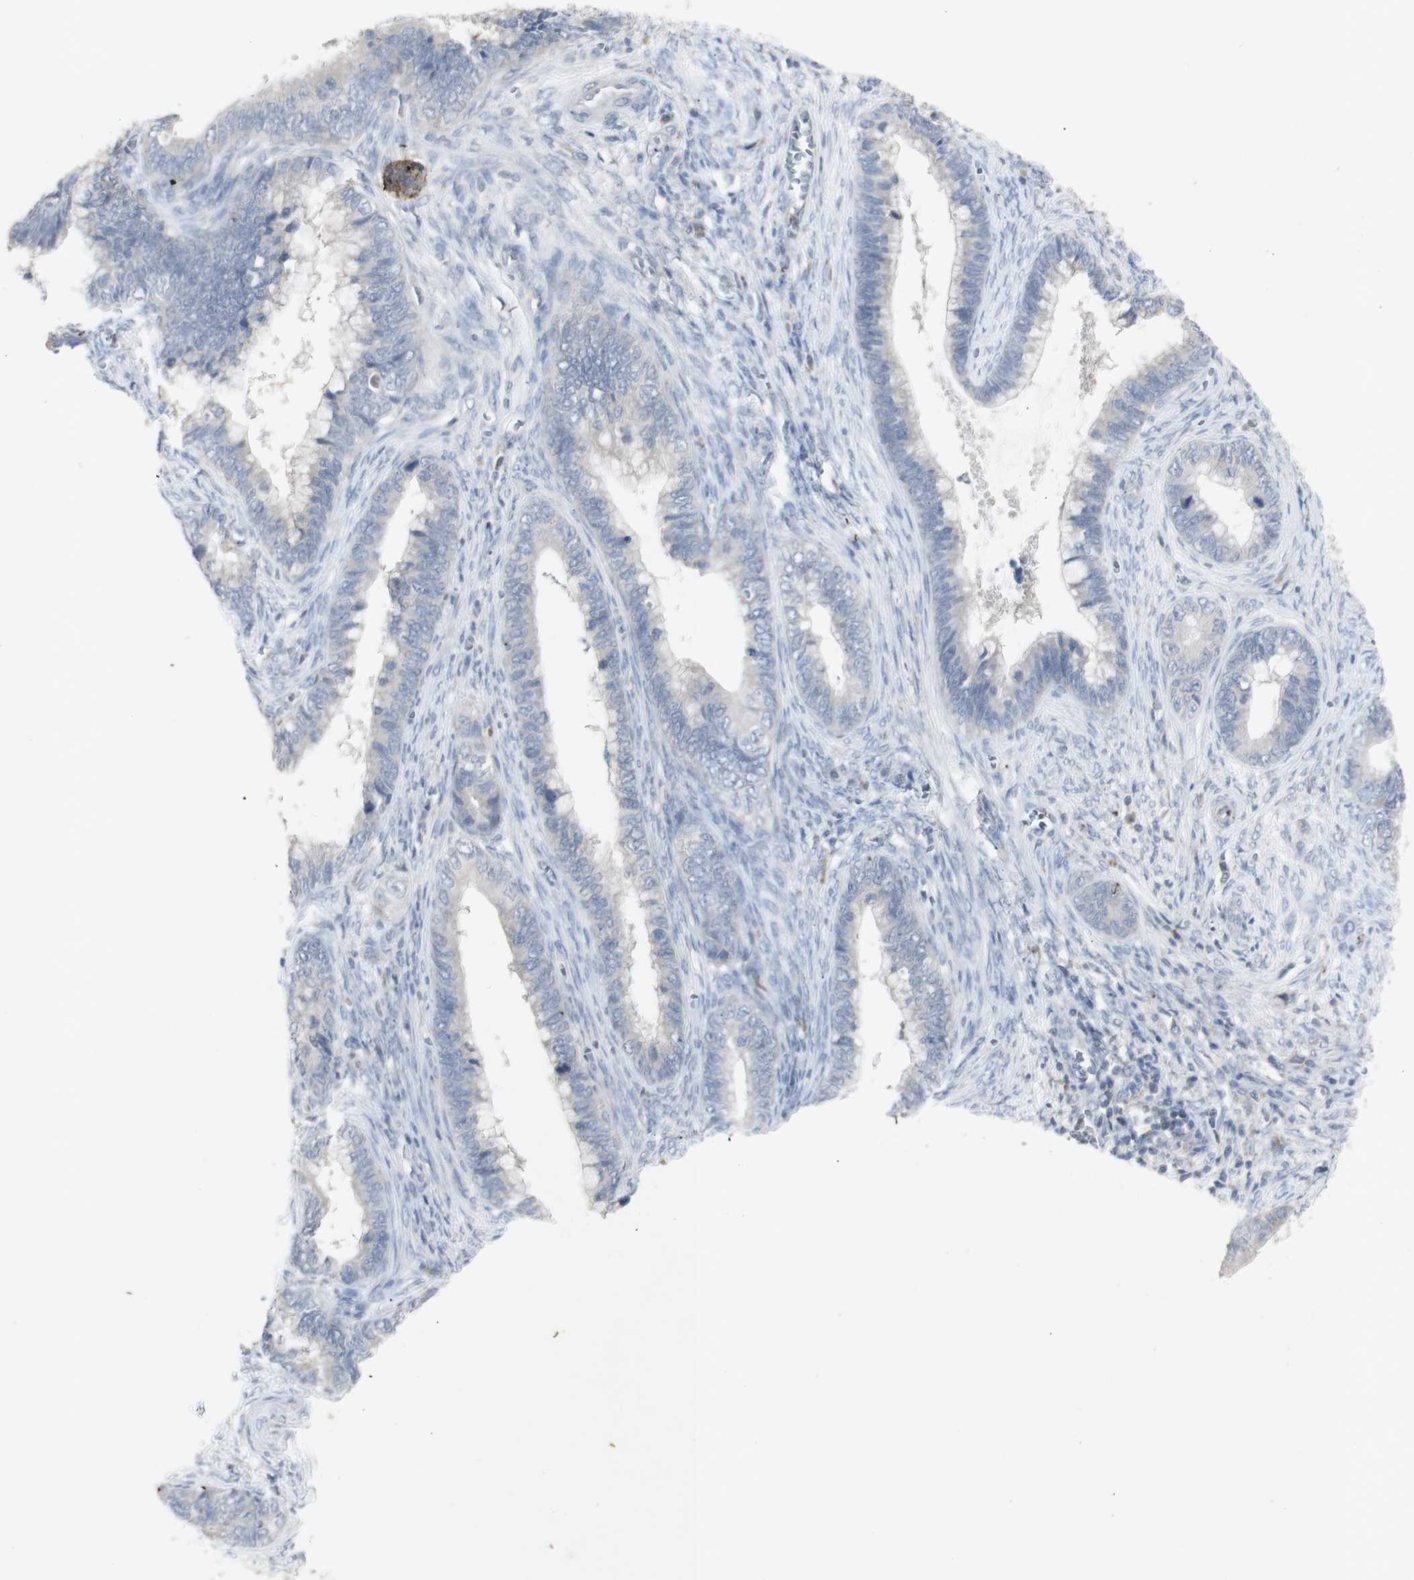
{"staining": {"intensity": "negative", "quantity": "none", "location": "none"}, "tissue": "cervical cancer", "cell_type": "Tumor cells", "image_type": "cancer", "snomed": [{"axis": "morphology", "description": "Adenocarcinoma, NOS"}, {"axis": "topography", "description": "Cervix"}], "caption": "Immunohistochemistry micrograph of cervical cancer stained for a protein (brown), which demonstrates no expression in tumor cells.", "gene": "INS", "patient": {"sex": "female", "age": 44}}